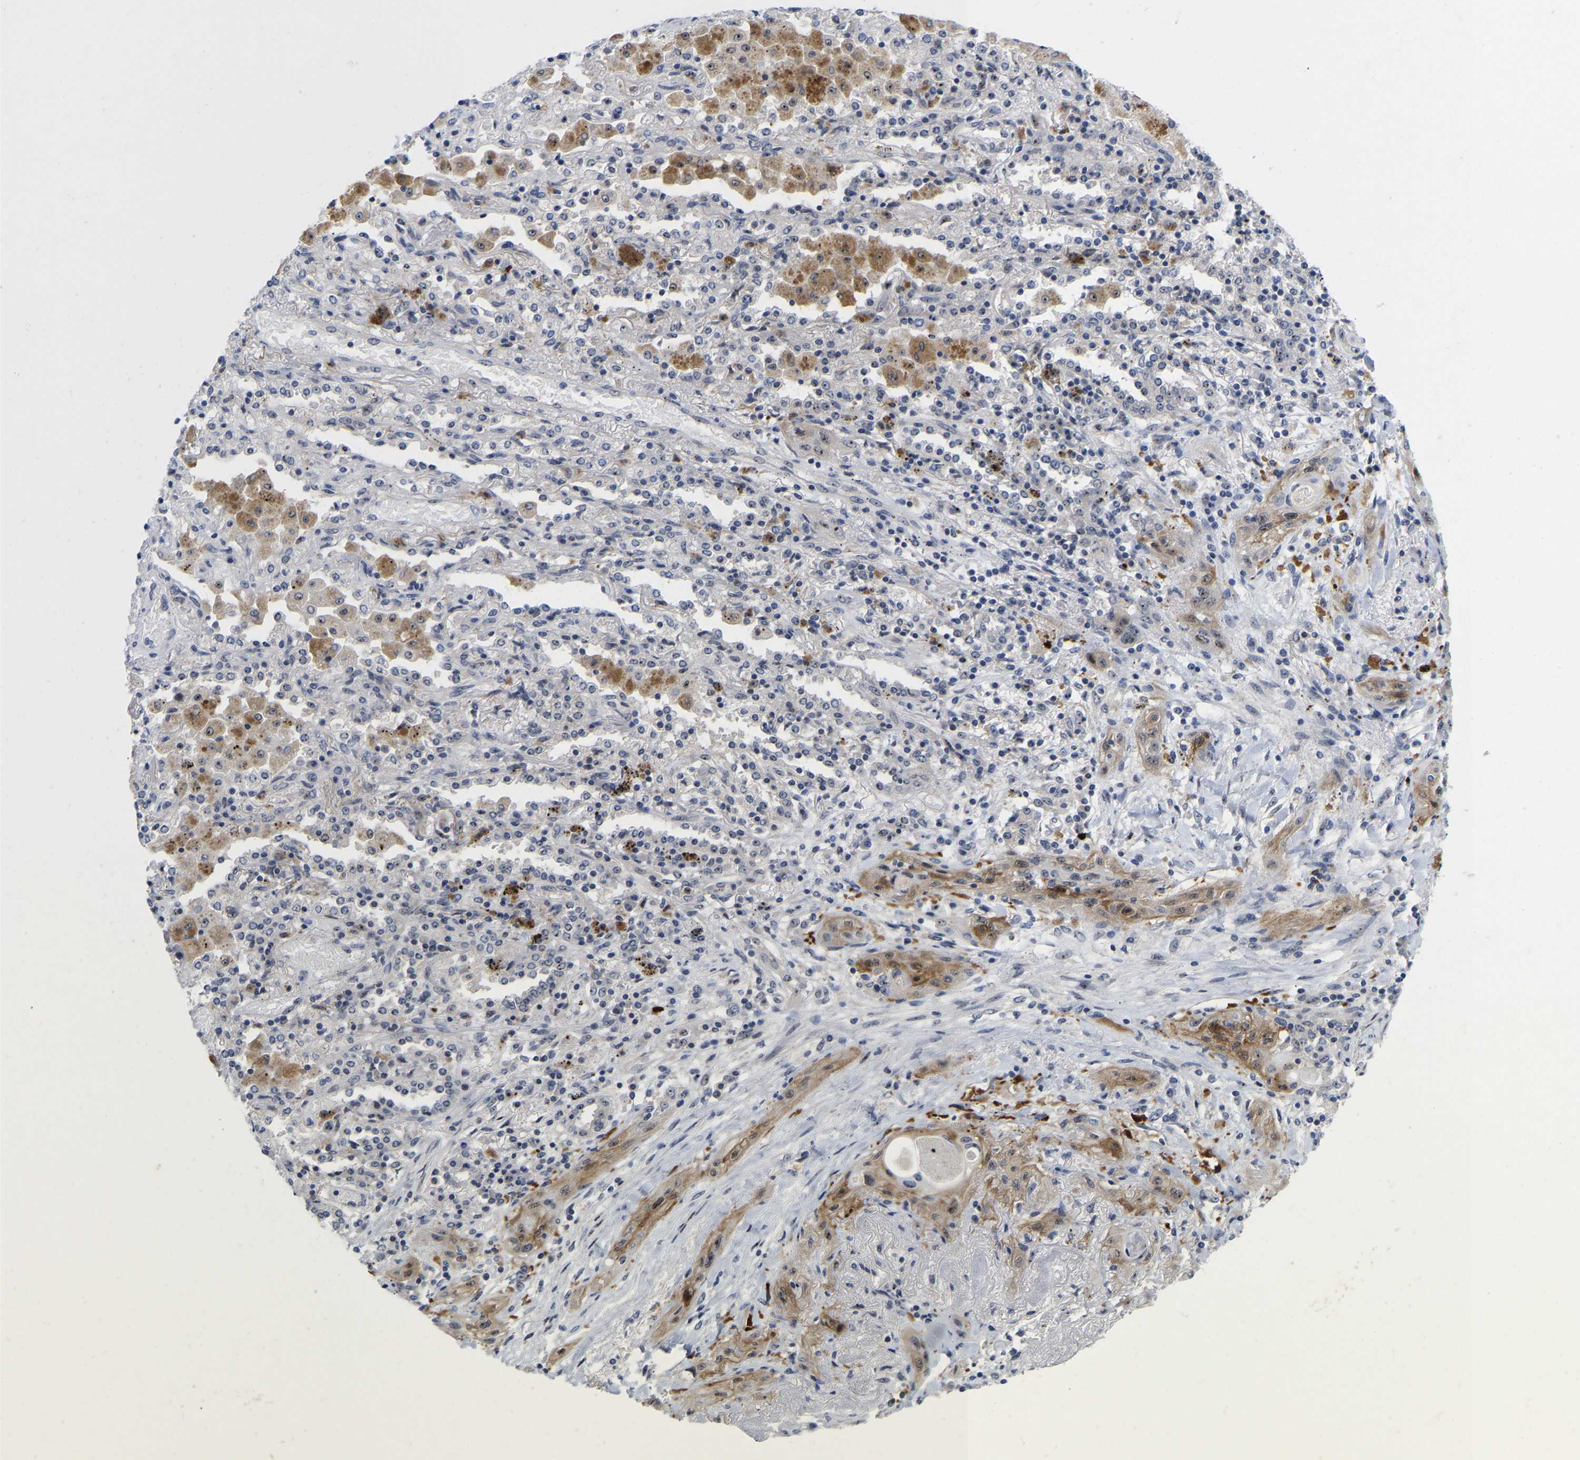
{"staining": {"intensity": "weak", "quantity": ">75%", "location": "cytoplasmic/membranous"}, "tissue": "lung cancer", "cell_type": "Tumor cells", "image_type": "cancer", "snomed": [{"axis": "morphology", "description": "Squamous cell carcinoma, NOS"}, {"axis": "topography", "description": "Lung"}], "caption": "Immunohistochemistry micrograph of human squamous cell carcinoma (lung) stained for a protein (brown), which shows low levels of weak cytoplasmic/membranous staining in approximately >75% of tumor cells.", "gene": "NLE1", "patient": {"sex": "female", "age": 47}}